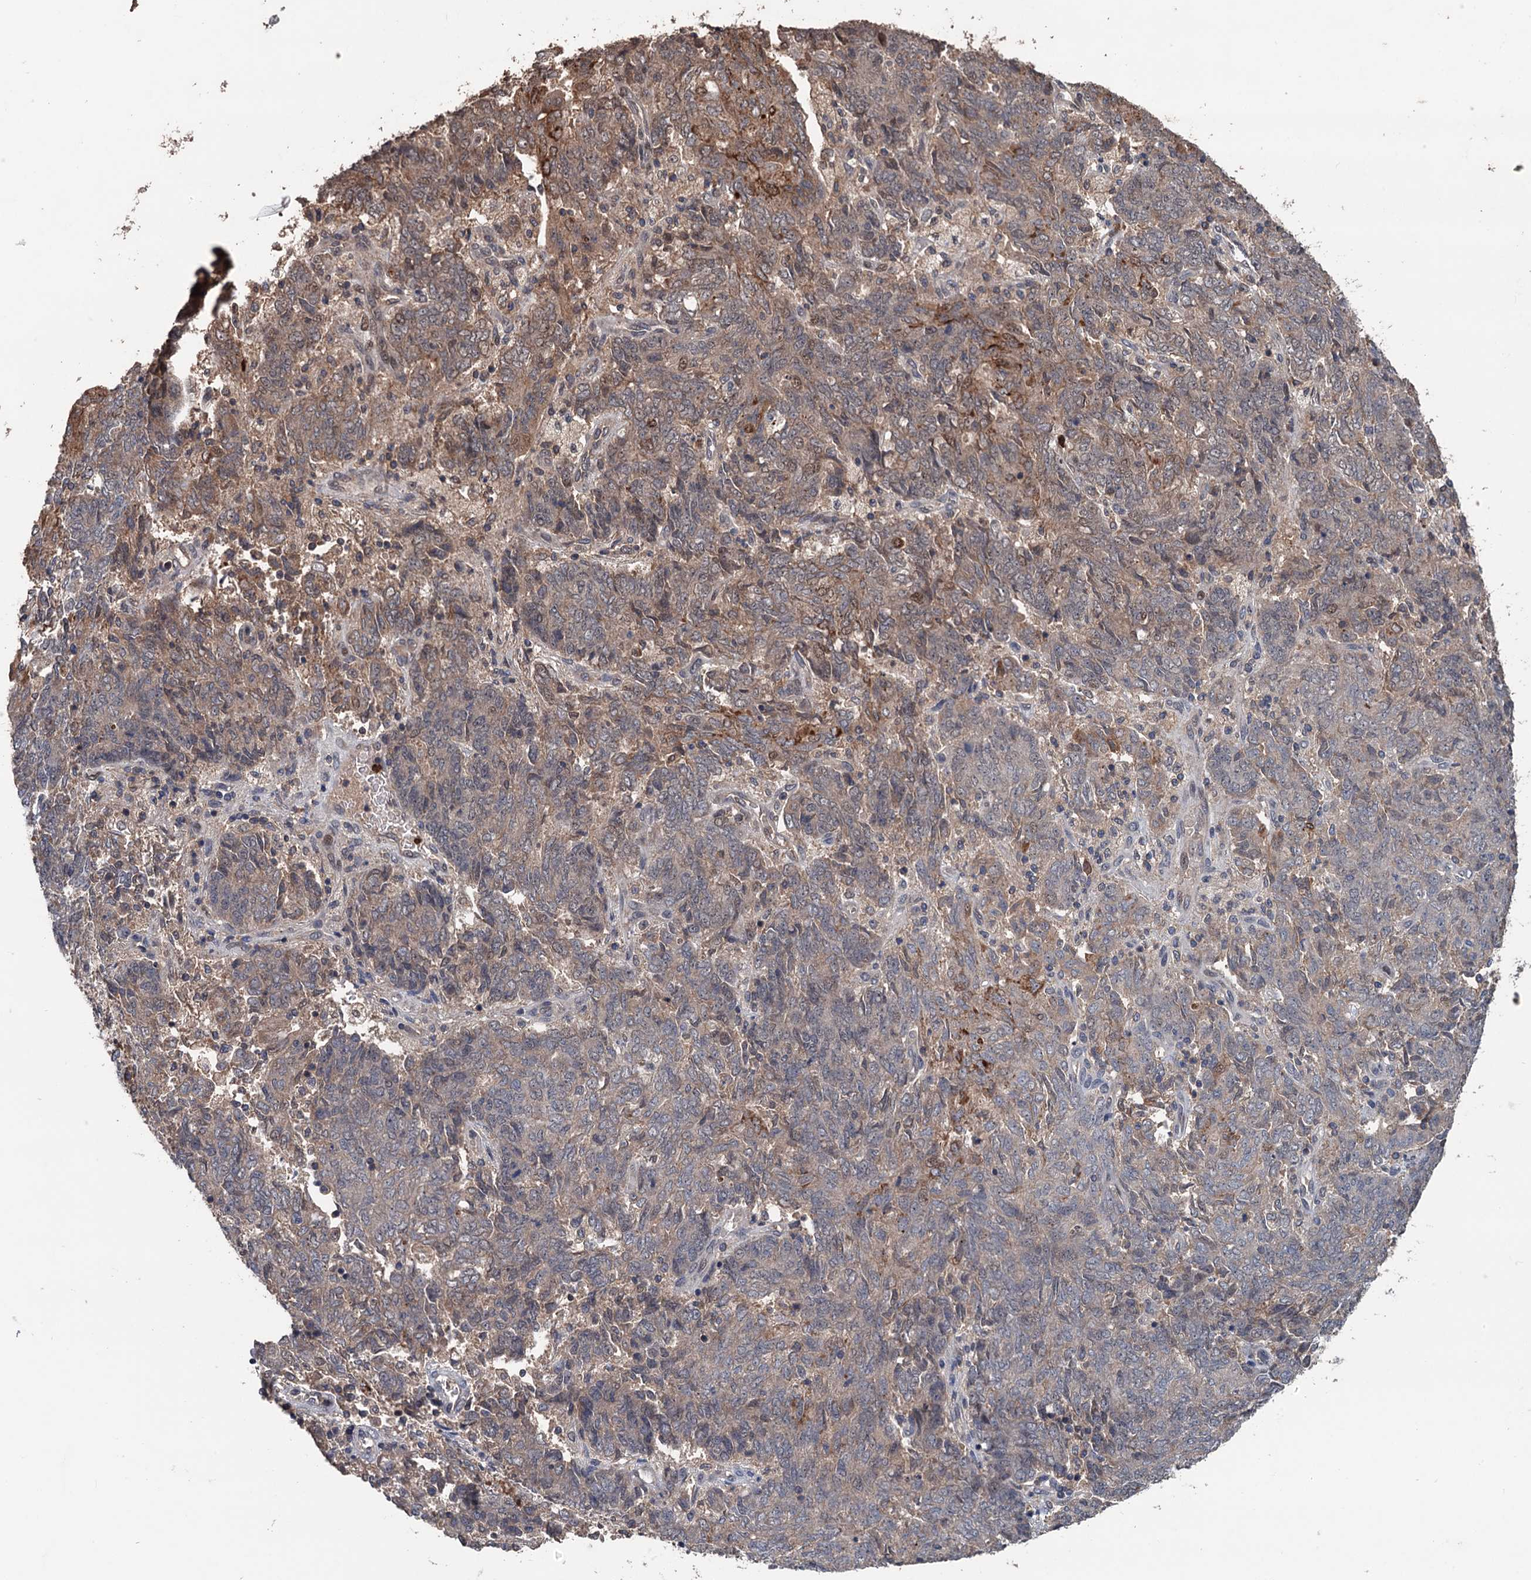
{"staining": {"intensity": "weak", "quantity": "<25%", "location": "cytoplasmic/membranous"}, "tissue": "endometrial cancer", "cell_type": "Tumor cells", "image_type": "cancer", "snomed": [{"axis": "morphology", "description": "Adenocarcinoma, NOS"}, {"axis": "topography", "description": "Endometrium"}], "caption": "Immunohistochemical staining of endometrial adenocarcinoma displays no significant positivity in tumor cells. (DAB immunohistochemistry with hematoxylin counter stain).", "gene": "ZNF438", "patient": {"sex": "female", "age": 80}}